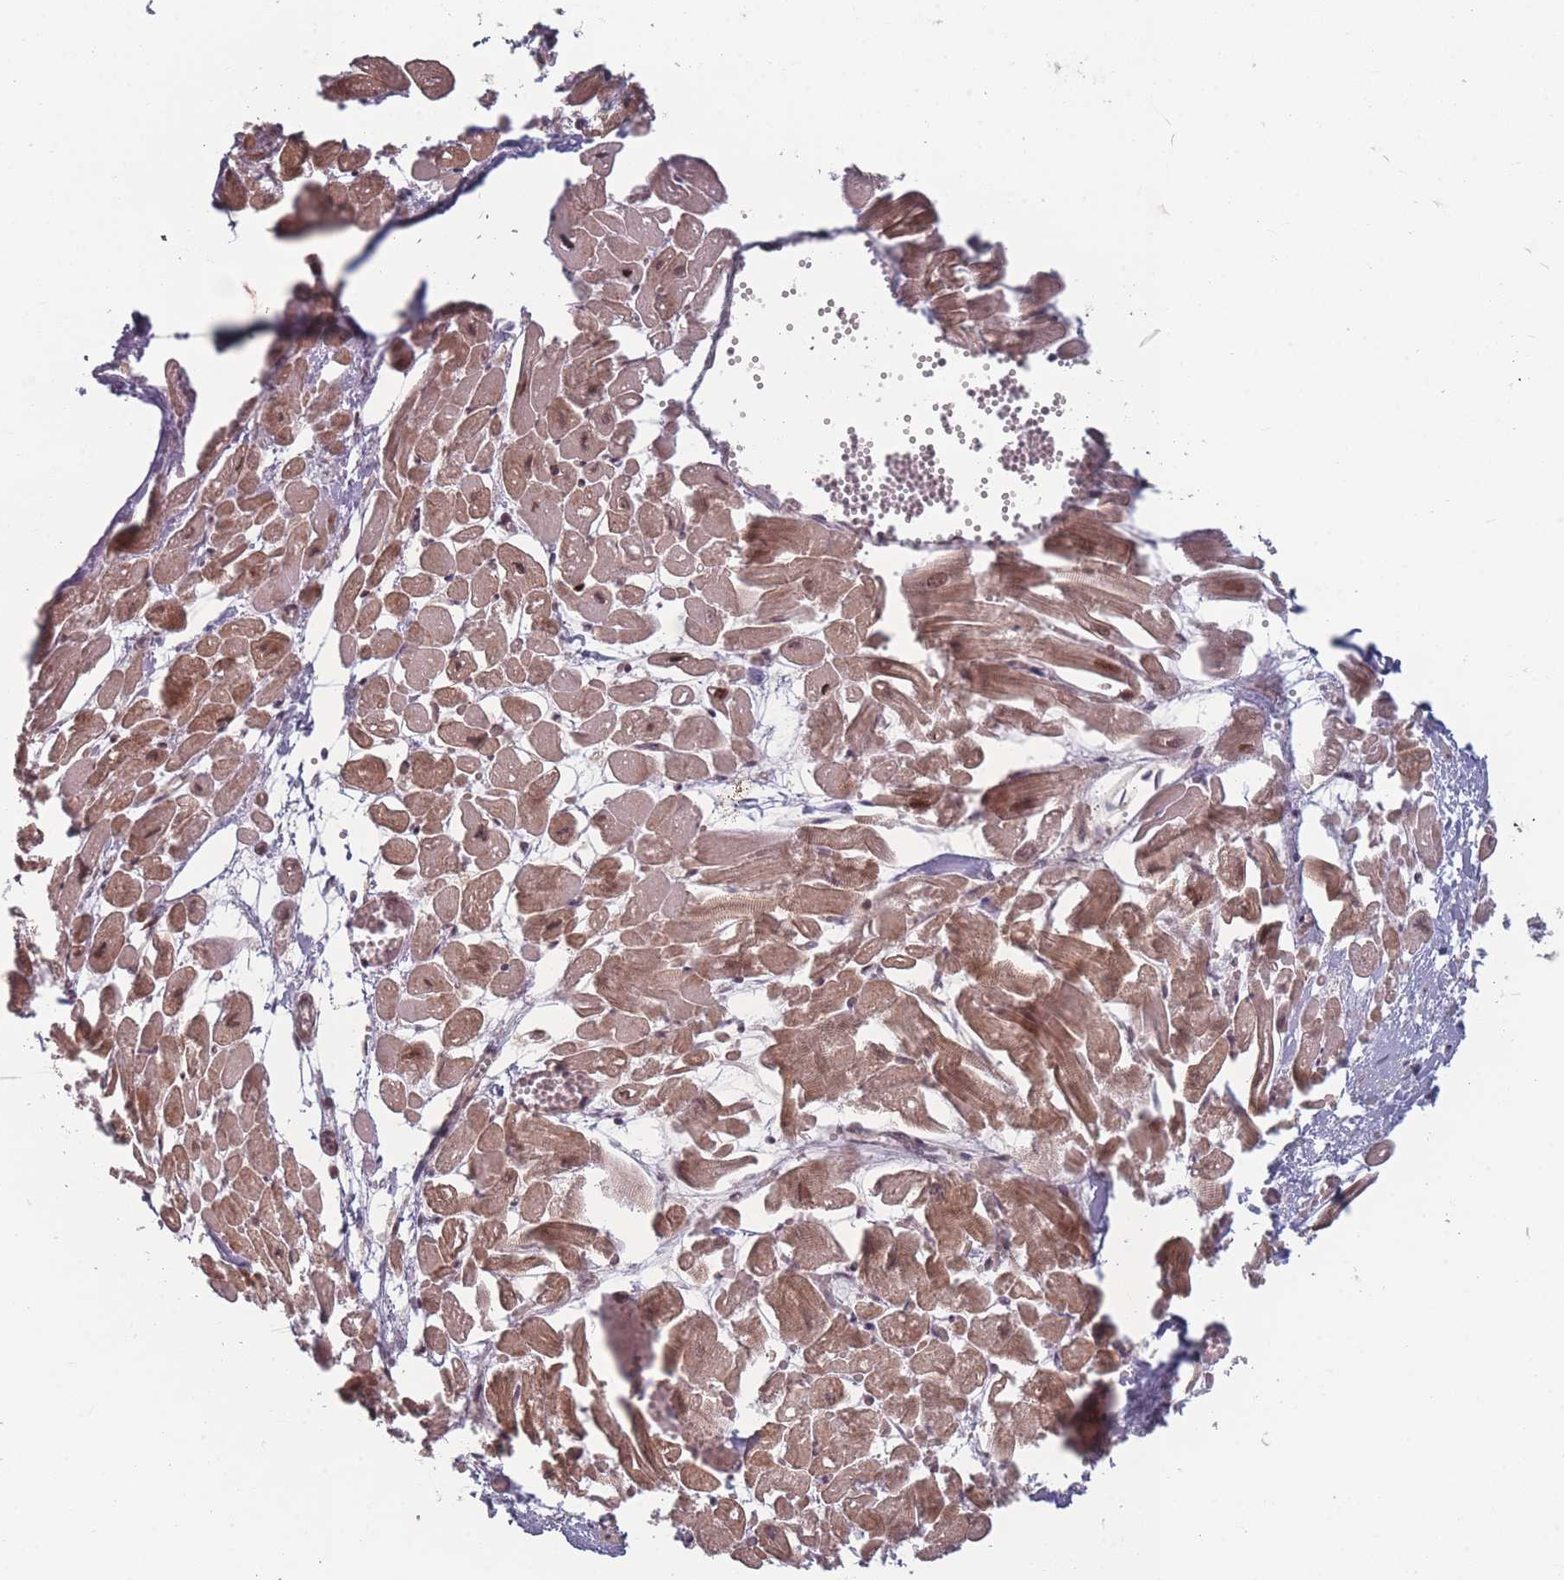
{"staining": {"intensity": "moderate", "quantity": ">75%", "location": "cytoplasmic/membranous,nuclear"}, "tissue": "heart muscle", "cell_type": "Cardiomyocytes", "image_type": "normal", "snomed": [{"axis": "morphology", "description": "Normal tissue, NOS"}, {"axis": "topography", "description": "Heart"}], "caption": "Brown immunohistochemical staining in unremarkable heart muscle reveals moderate cytoplasmic/membranous,nuclear staining in approximately >75% of cardiomyocytes. Using DAB (3,3'-diaminobenzidine) (brown) and hematoxylin (blue) stains, captured at high magnification using brightfield microscopy.", "gene": "WDR55", "patient": {"sex": "male", "age": 54}}